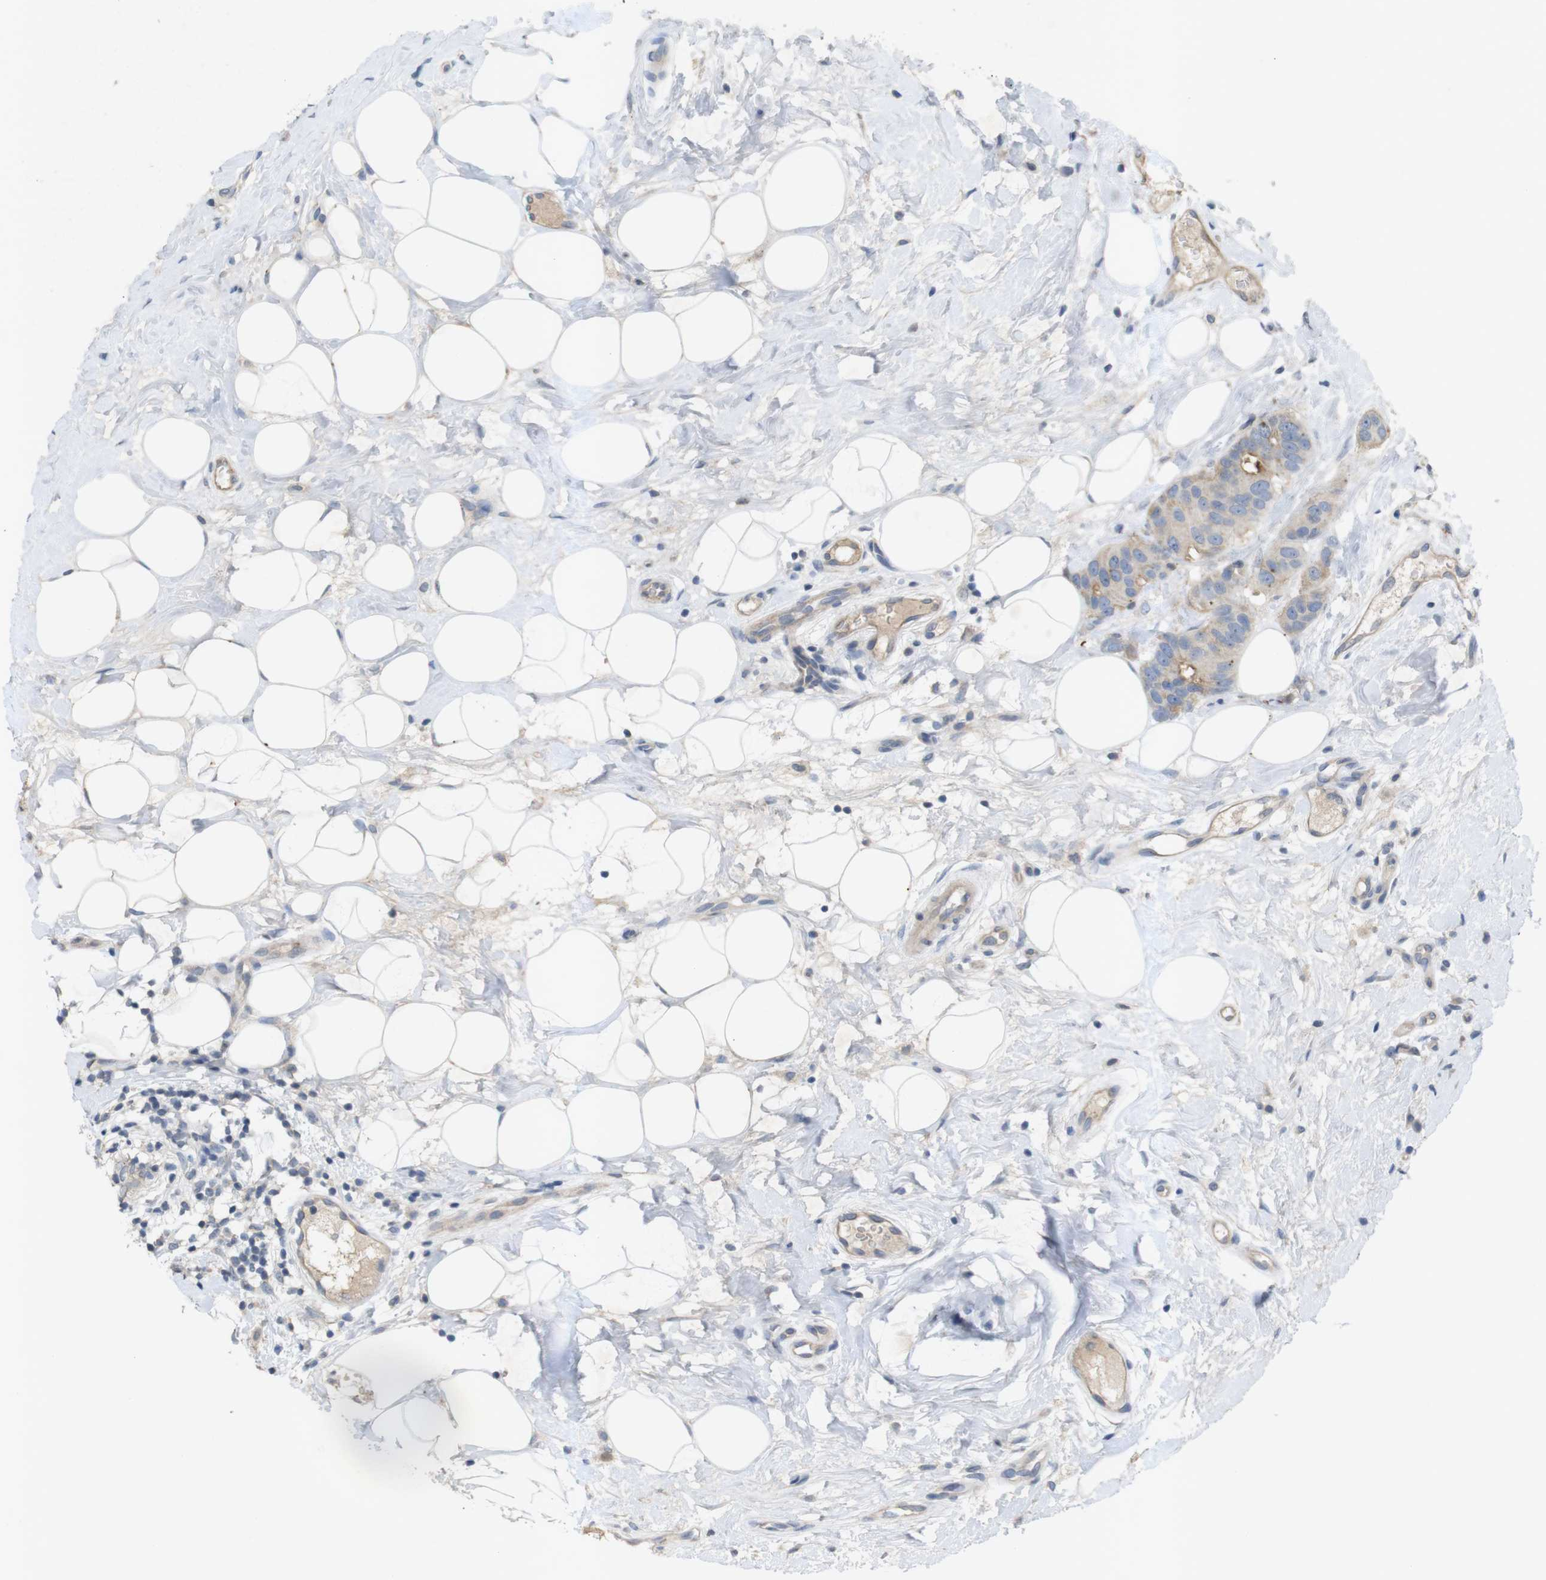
{"staining": {"intensity": "weak", "quantity": "25%-75%", "location": "cytoplasmic/membranous"}, "tissue": "breast cancer", "cell_type": "Tumor cells", "image_type": "cancer", "snomed": [{"axis": "morphology", "description": "Normal tissue, NOS"}, {"axis": "morphology", "description": "Duct carcinoma"}, {"axis": "topography", "description": "Breast"}], "caption": "Invasive ductal carcinoma (breast) stained for a protein (brown) exhibits weak cytoplasmic/membranous positive staining in approximately 25%-75% of tumor cells.", "gene": "TSPAN14", "patient": {"sex": "female", "age": 39}}